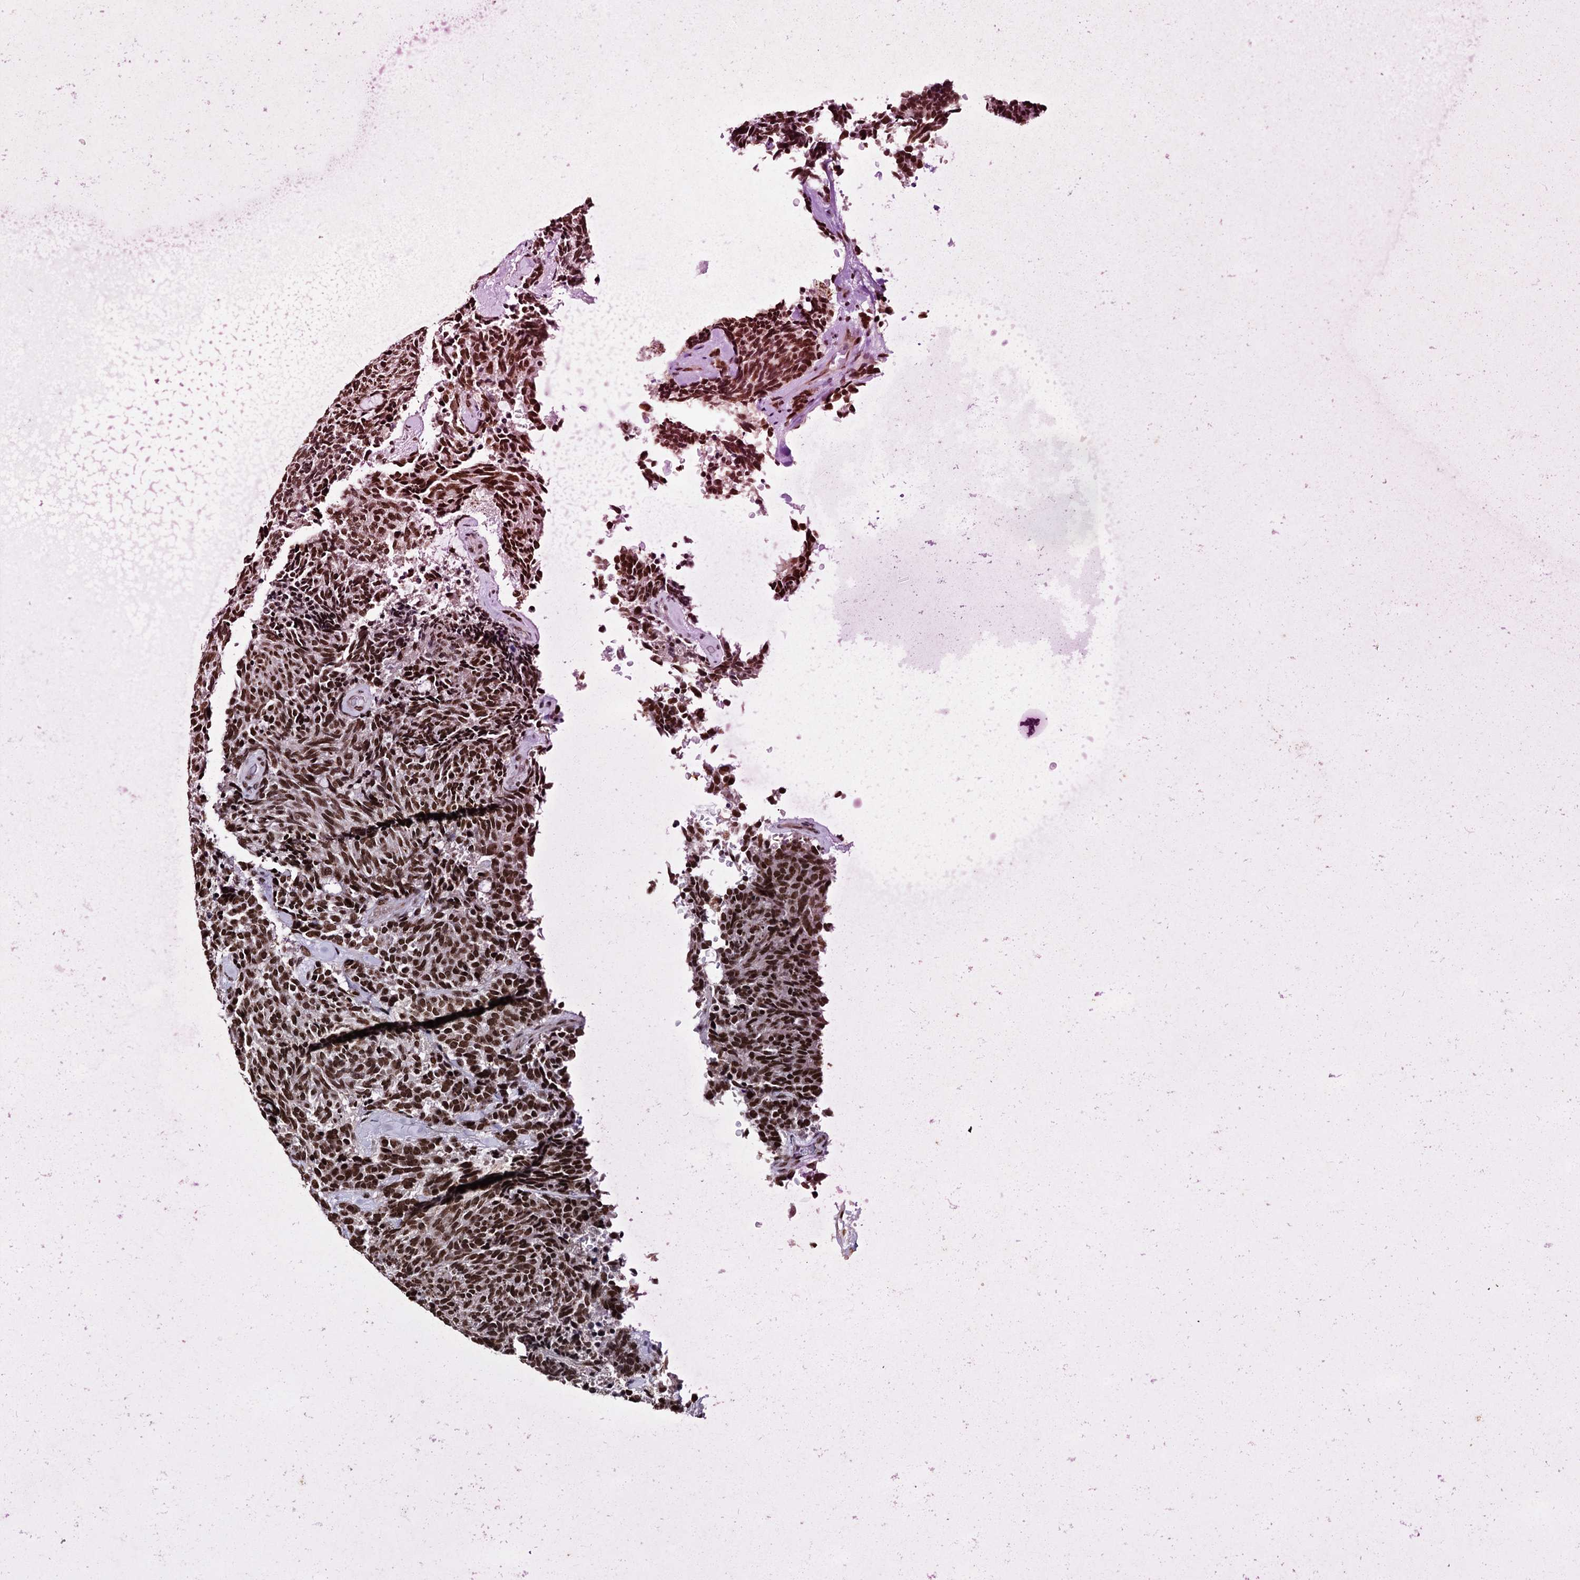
{"staining": {"intensity": "moderate", "quantity": ">75%", "location": "nuclear"}, "tissue": "carcinoid", "cell_type": "Tumor cells", "image_type": "cancer", "snomed": [{"axis": "morphology", "description": "Carcinoid, malignant, NOS"}, {"axis": "topography", "description": "Pancreas"}], "caption": "Protein staining of carcinoid (malignant) tissue displays moderate nuclear staining in approximately >75% of tumor cells.", "gene": "MATR3", "patient": {"sex": "female", "age": 54}}